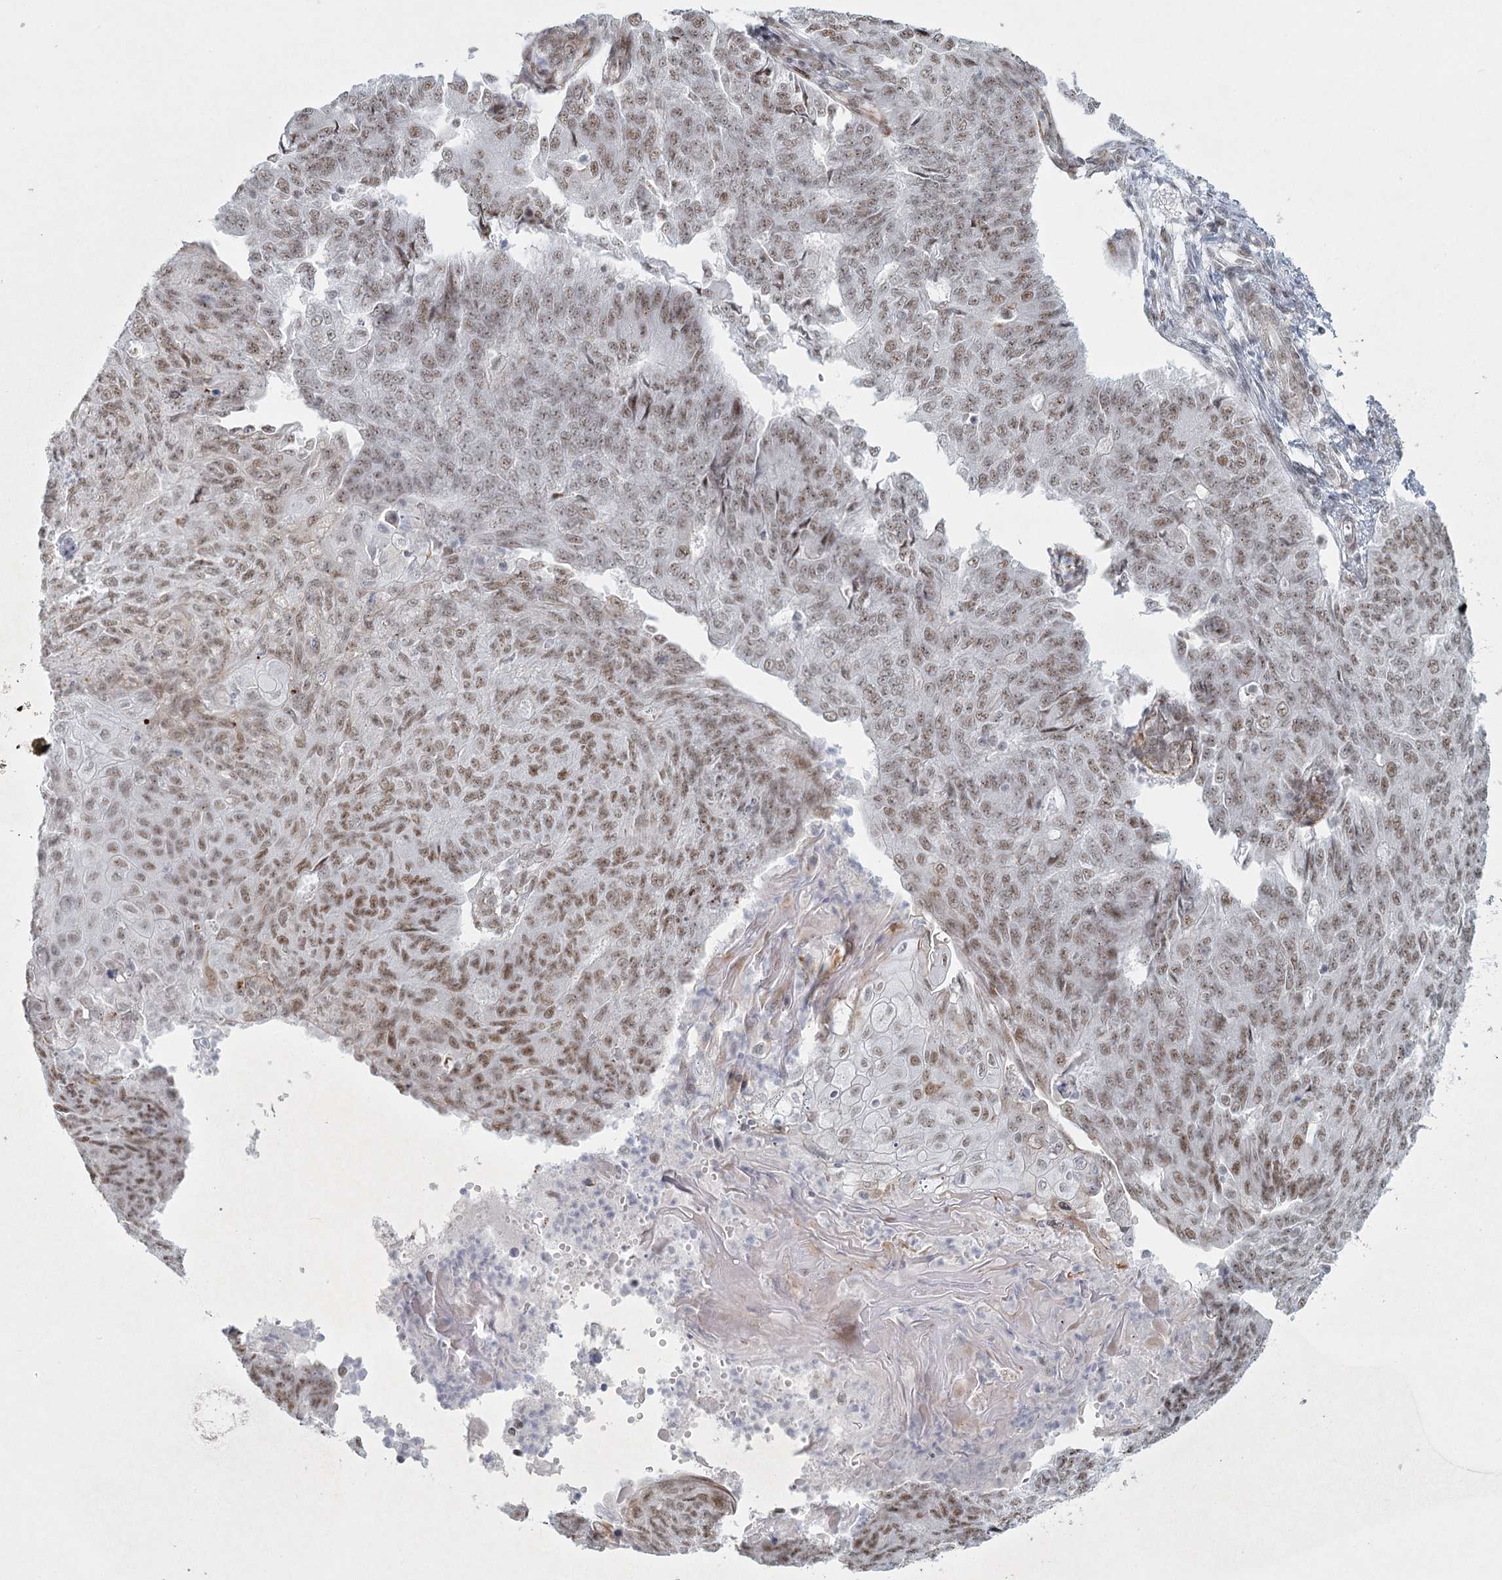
{"staining": {"intensity": "moderate", "quantity": ">75%", "location": "nuclear"}, "tissue": "endometrial cancer", "cell_type": "Tumor cells", "image_type": "cancer", "snomed": [{"axis": "morphology", "description": "Adenocarcinoma, NOS"}, {"axis": "topography", "description": "Endometrium"}], "caption": "Immunohistochemical staining of endometrial adenocarcinoma shows medium levels of moderate nuclear positivity in approximately >75% of tumor cells. The protein is shown in brown color, while the nuclei are stained blue.", "gene": "U2SURP", "patient": {"sex": "female", "age": 32}}